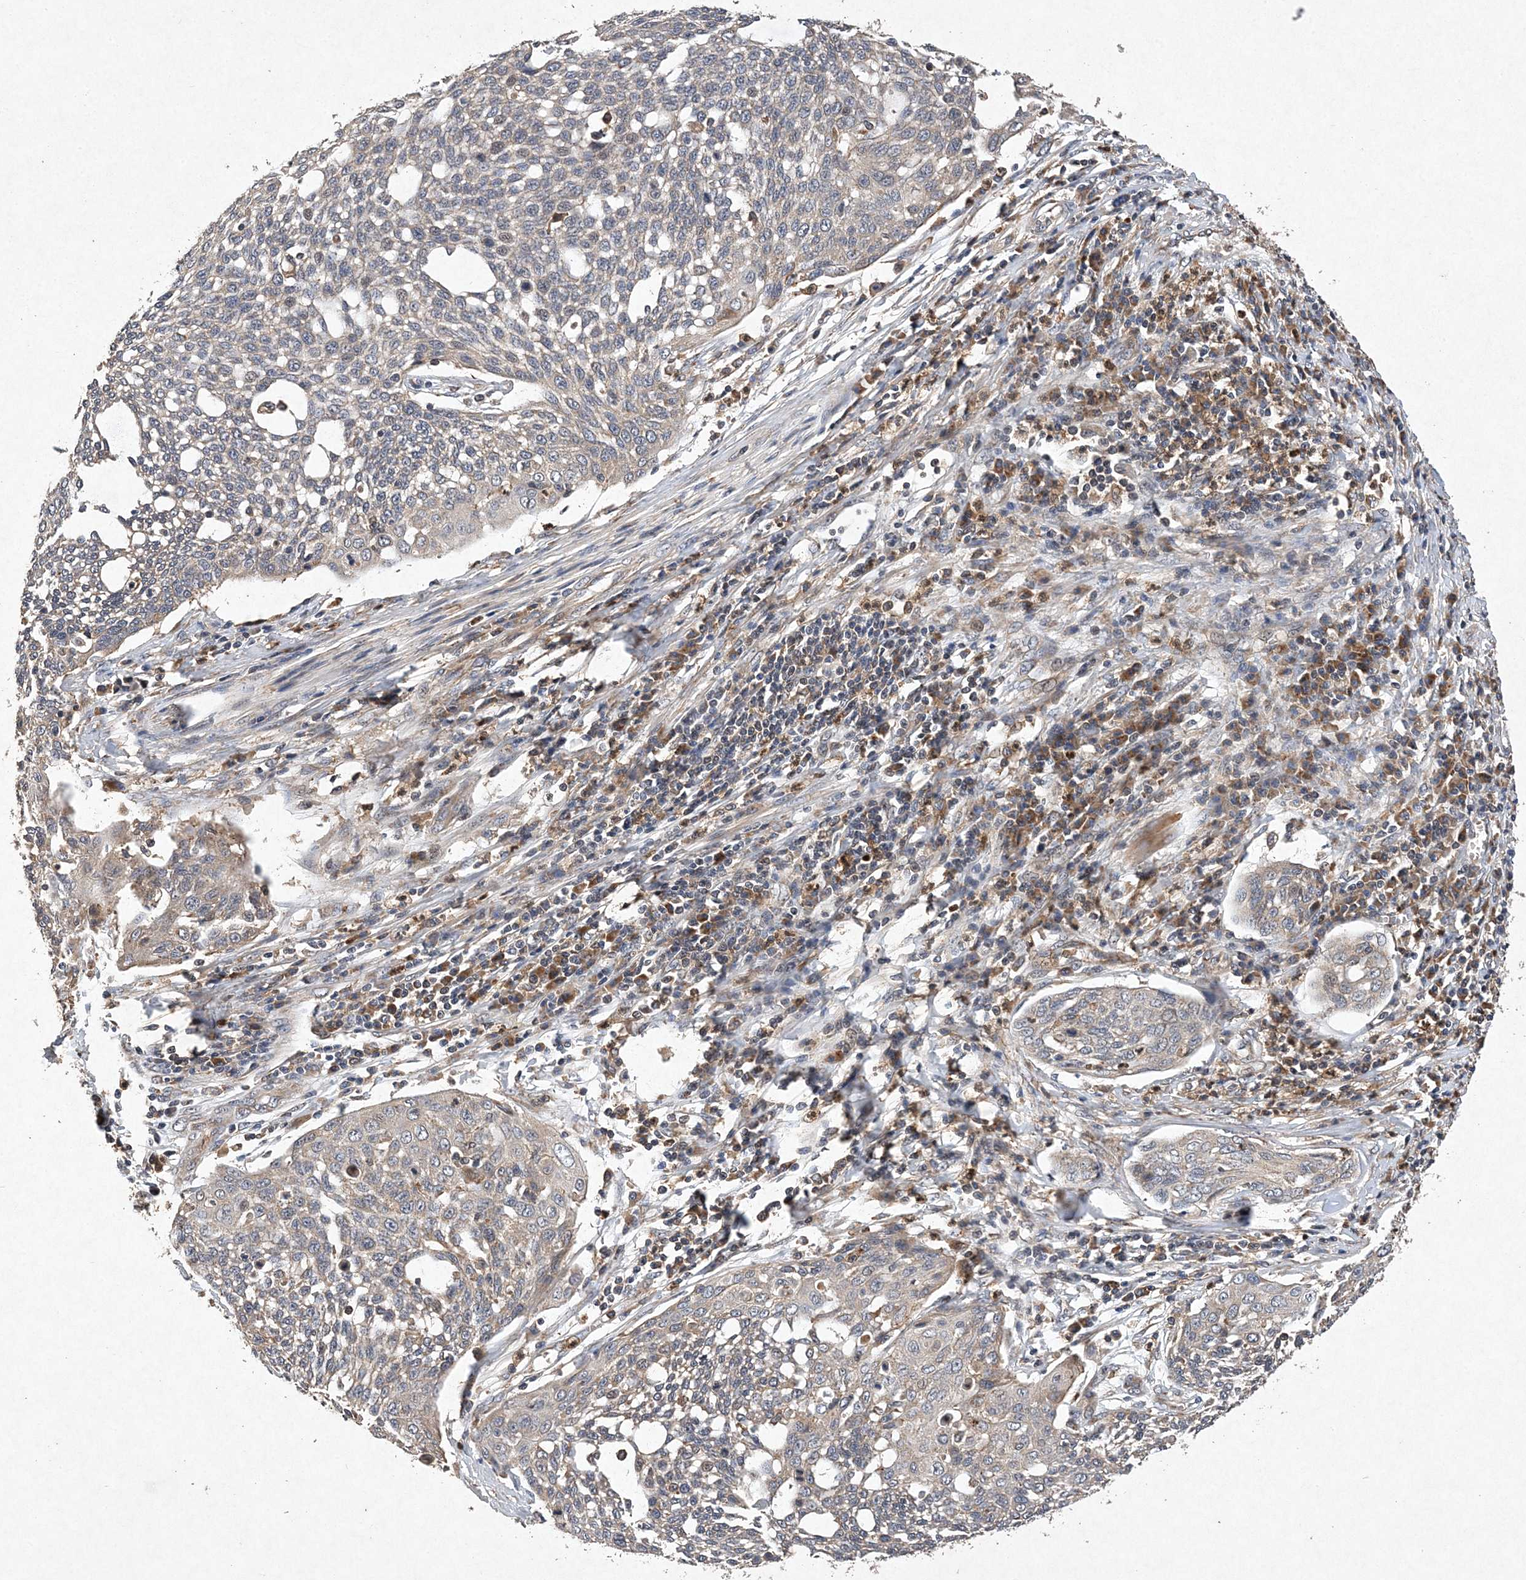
{"staining": {"intensity": "weak", "quantity": "<25%", "location": "cytoplasmic/membranous"}, "tissue": "cervical cancer", "cell_type": "Tumor cells", "image_type": "cancer", "snomed": [{"axis": "morphology", "description": "Squamous cell carcinoma, NOS"}, {"axis": "topography", "description": "Cervix"}], "caption": "Protein analysis of cervical cancer (squamous cell carcinoma) reveals no significant expression in tumor cells.", "gene": "PROSER1", "patient": {"sex": "female", "age": 34}}